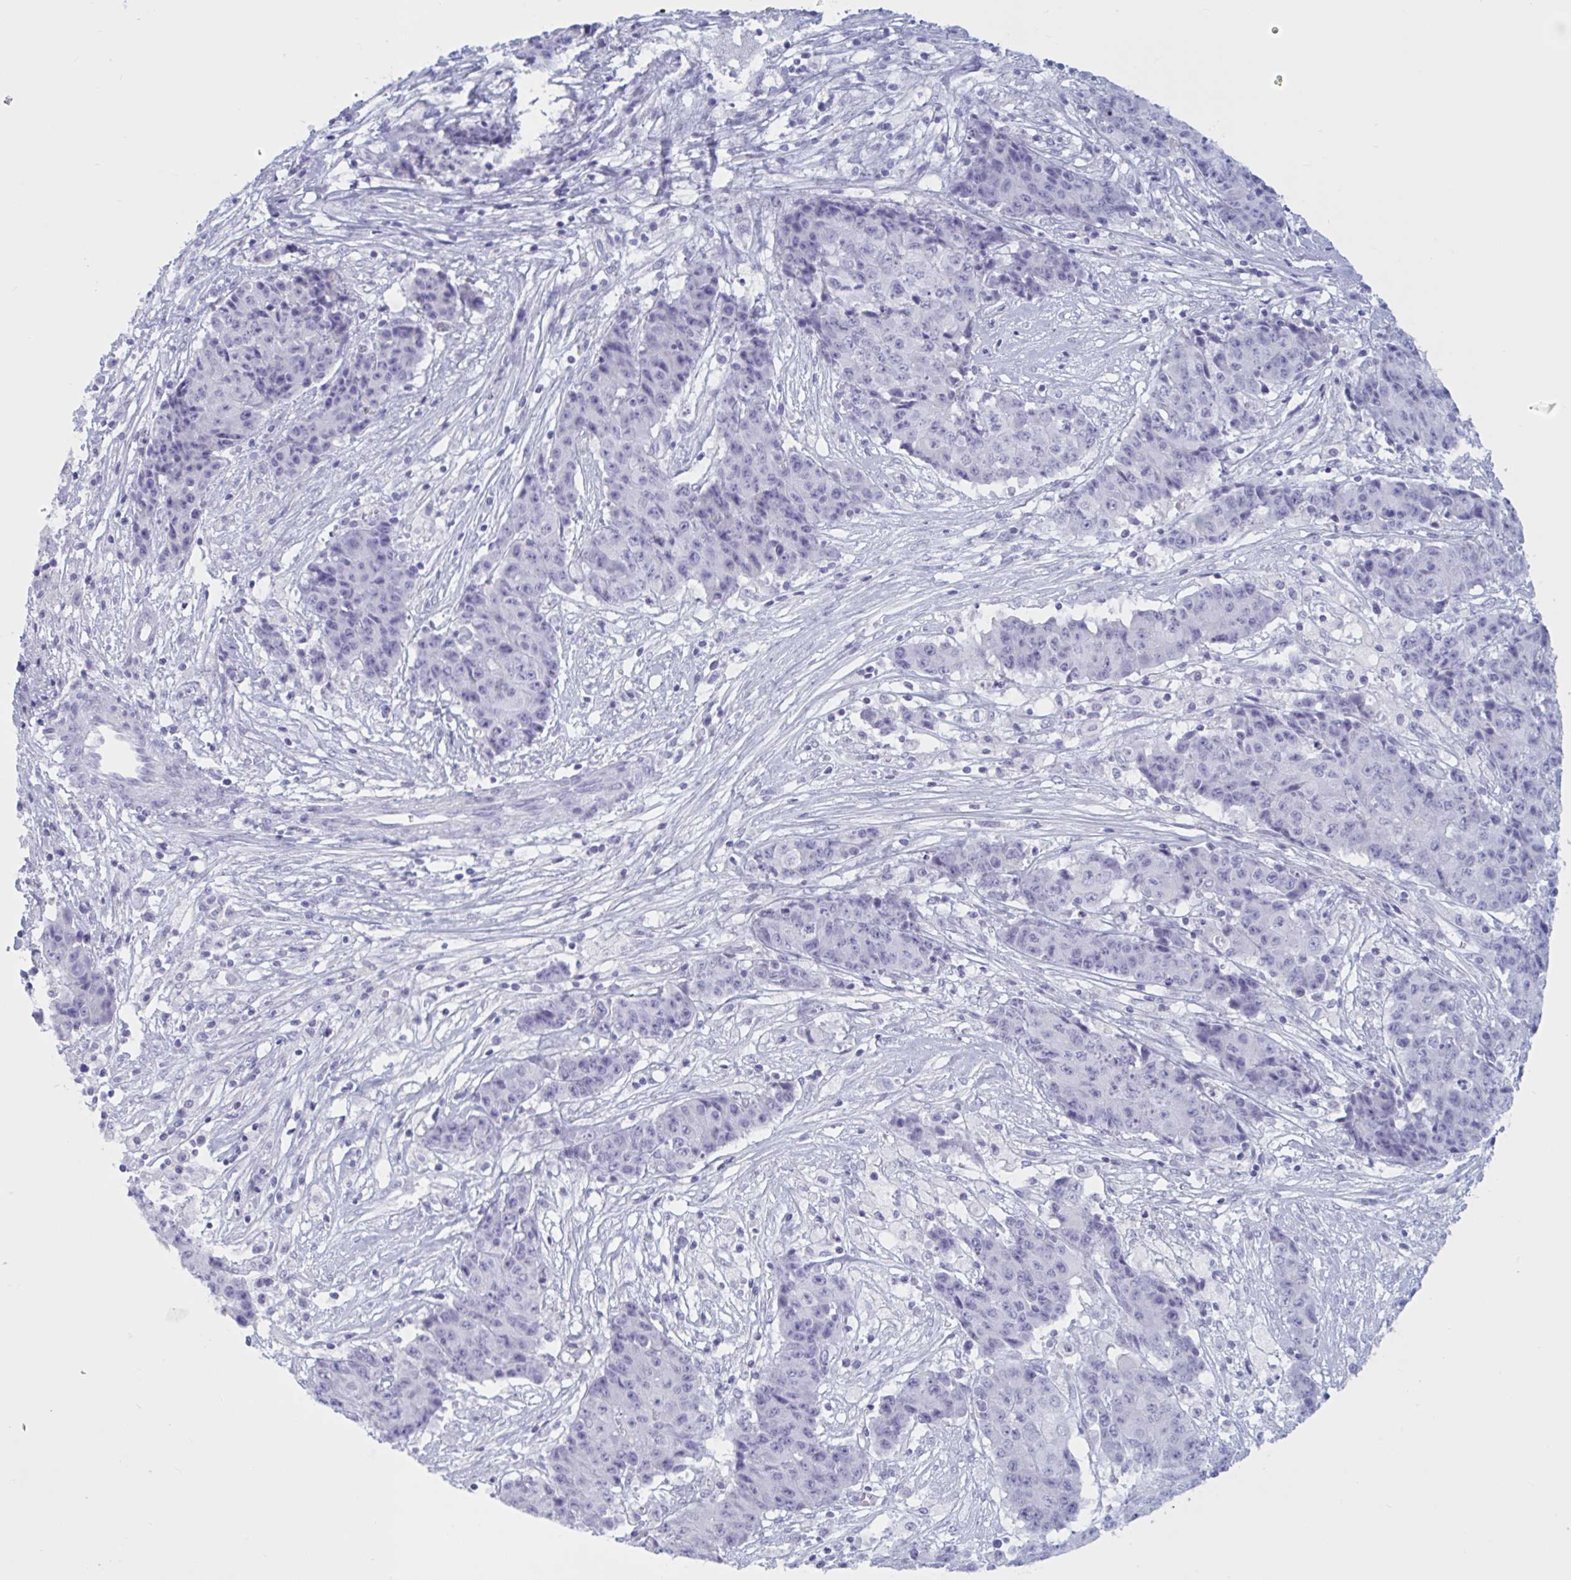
{"staining": {"intensity": "negative", "quantity": "none", "location": "none"}, "tissue": "ovarian cancer", "cell_type": "Tumor cells", "image_type": "cancer", "snomed": [{"axis": "morphology", "description": "Carcinoma, endometroid"}, {"axis": "topography", "description": "Ovary"}], "caption": "Ovarian cancer was stained to show a protein in brown. There is no significant expression in tumor cells. The staining is performed using DAB (3,3'-diaminobenzidine) brown chromogen with nuclei counter-stained in using hematoxylin.", "gene": "BBS10", "patient": {"sex": "female", "age": 42}}